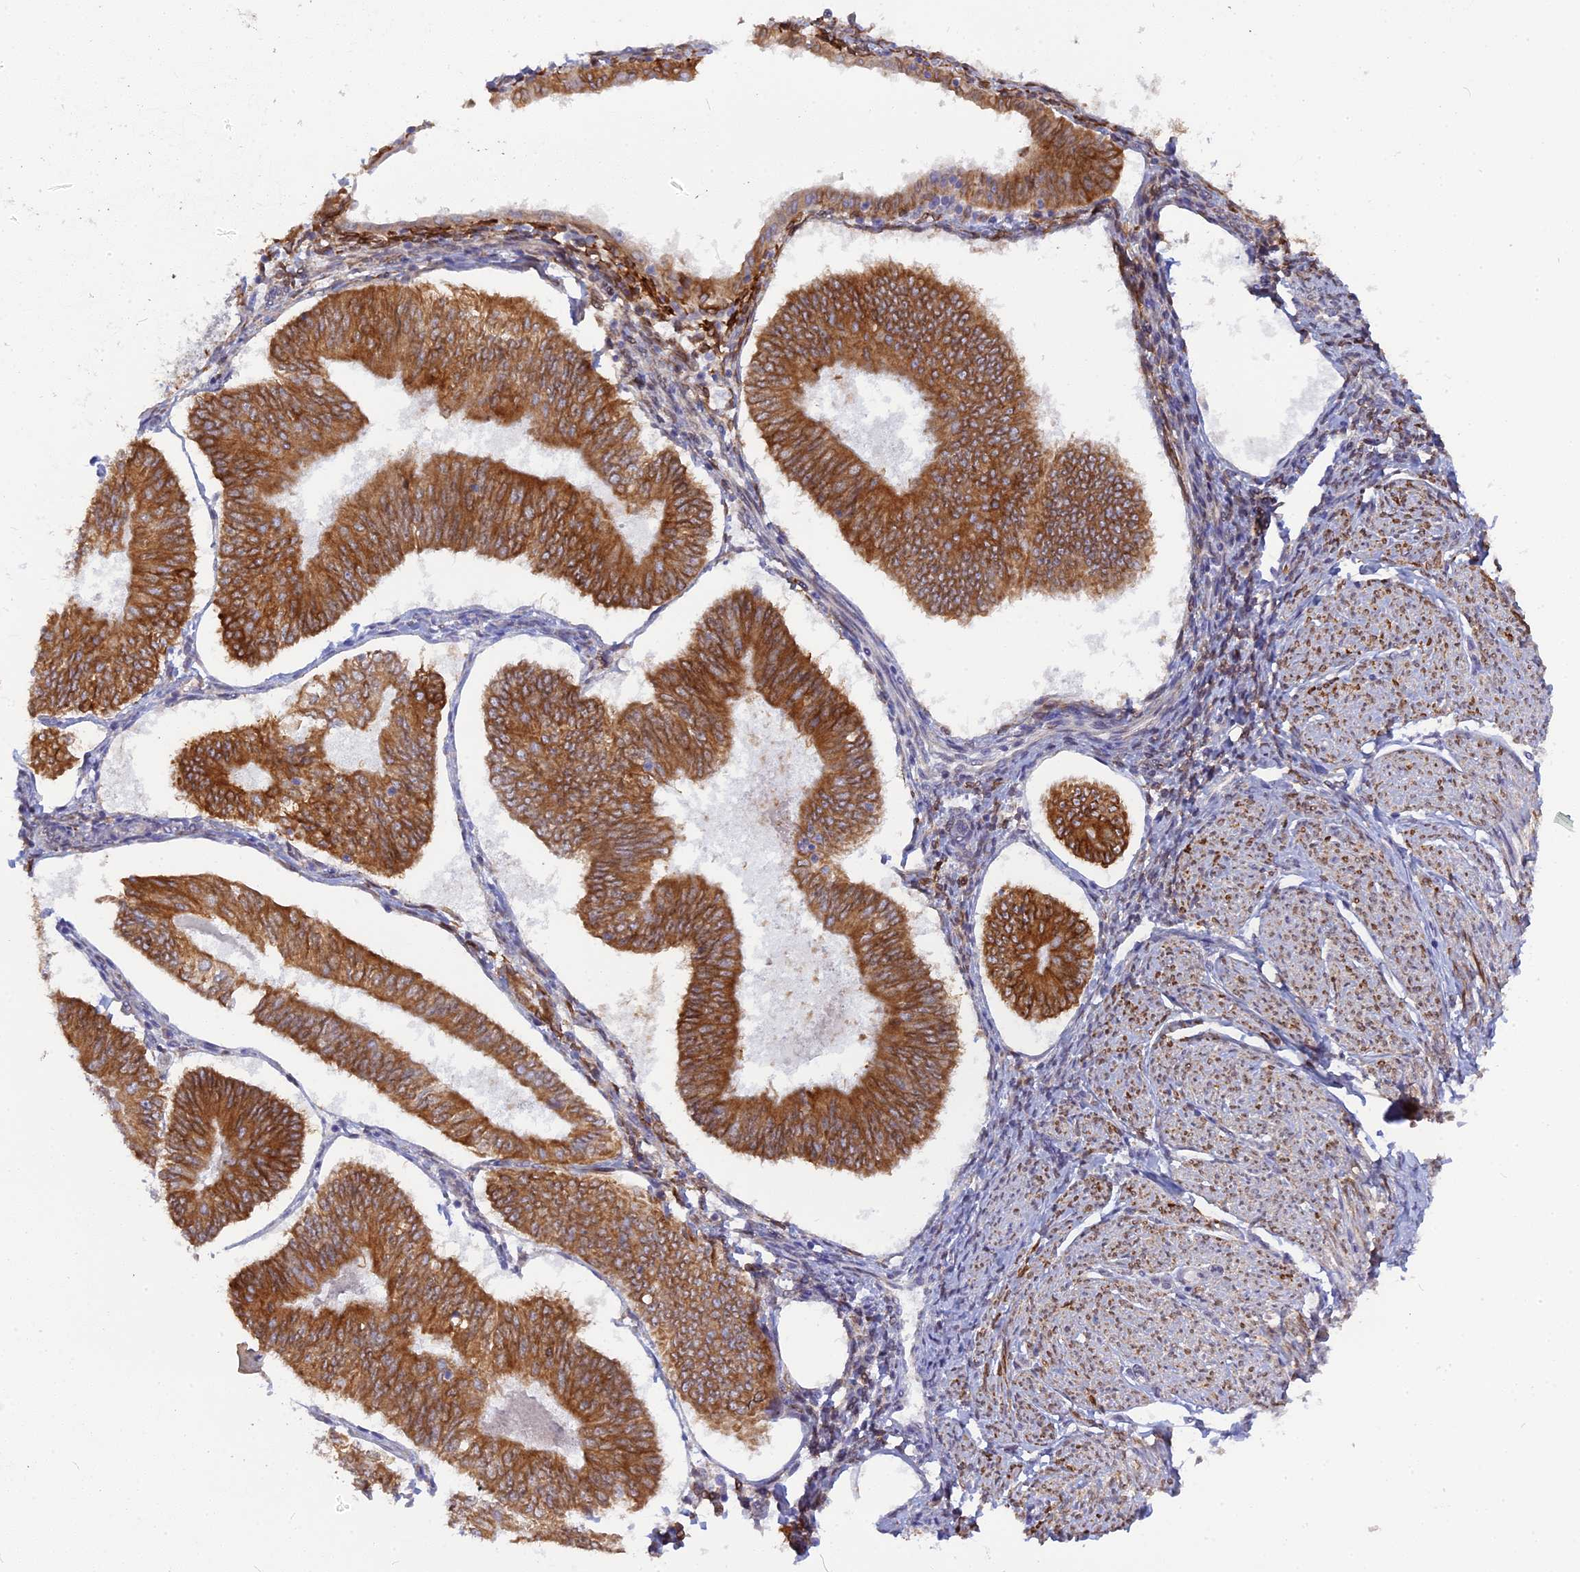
{"staining": {"intensity": "strong", "quantity": ">75%", "location": "cytoplasmic/membranous"}, "tissue": "endometrial cancer", "cell_type": "Tumor cells", "image_type": "cancer", "snomed": [{"axis": "morphology", "description": "Adenocarcinoma, NOS"}, {"axis": "topography", "description": "Endometrium"}], "caption": "Immunohistochemistry (IHC) (DAB (3,3'-diaminobenzidine)) staining of human endometrial cancer reveals strong cytoplasmic/membranous protein expression in approximately >75% of tumor cells. (IHC, brightfield microscopy, high magnification).", "gene": "TLCD1", "patient": {"sex": "female", "age": 58}}